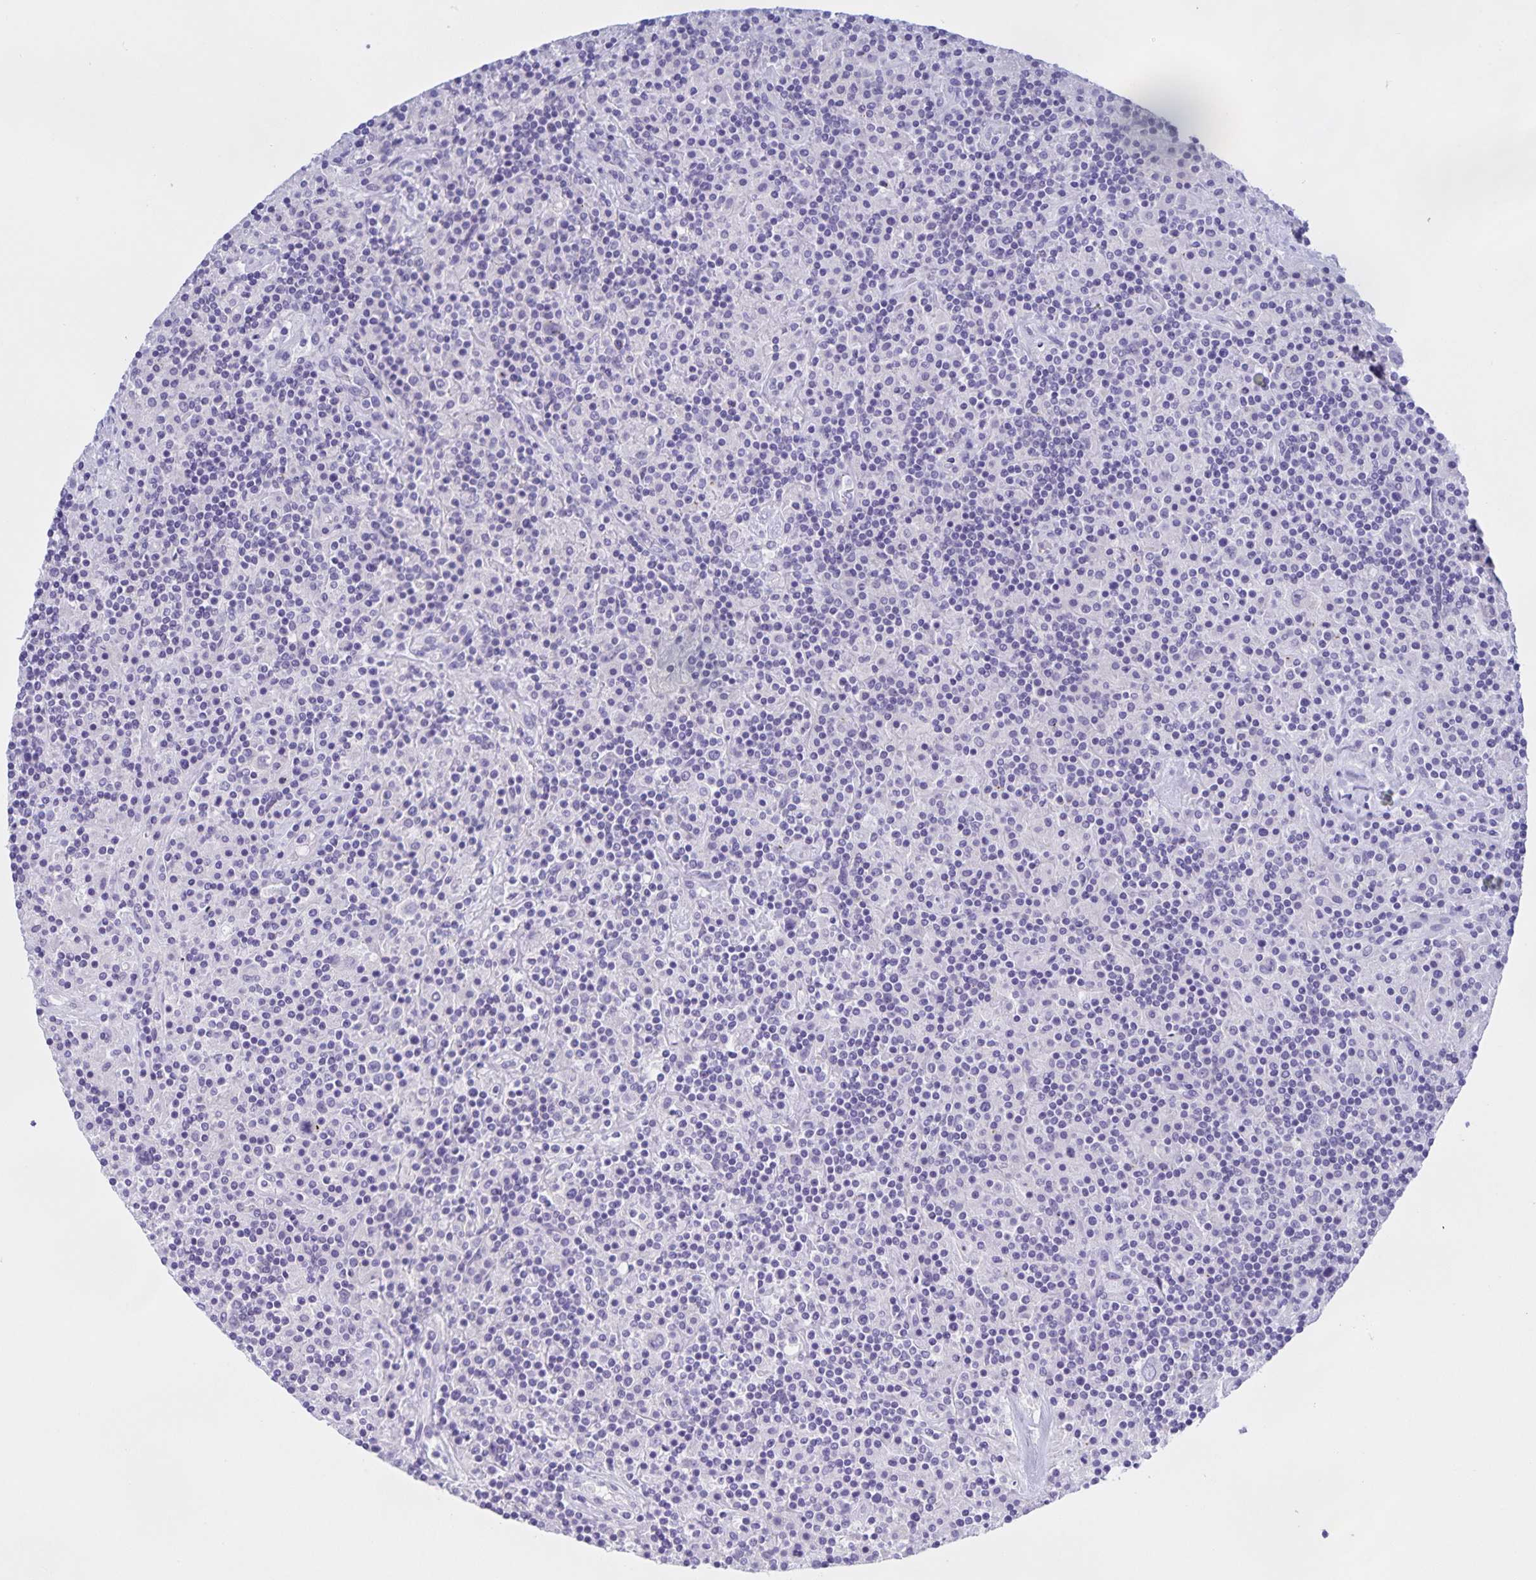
{"staining": {"intensity": "negative", "quantity": "none", "location": "none"}, "tissue": "lymphoma", "cell_type": "Tumor cells", "image_type": "cancer", "snomed": [{"axis": "morphology", "description": "Hodgkin's disease, NOS"}, {"axis": "topography", "description": "Lymph node"}], "caption": "Hodgkin's disease was stained to show a protein in brown. There is no significant expression in tumor cells. Nuclei are stained in blue.", "gene": "CATSPER4", "patient": {"sex": "male", "age": 70}}